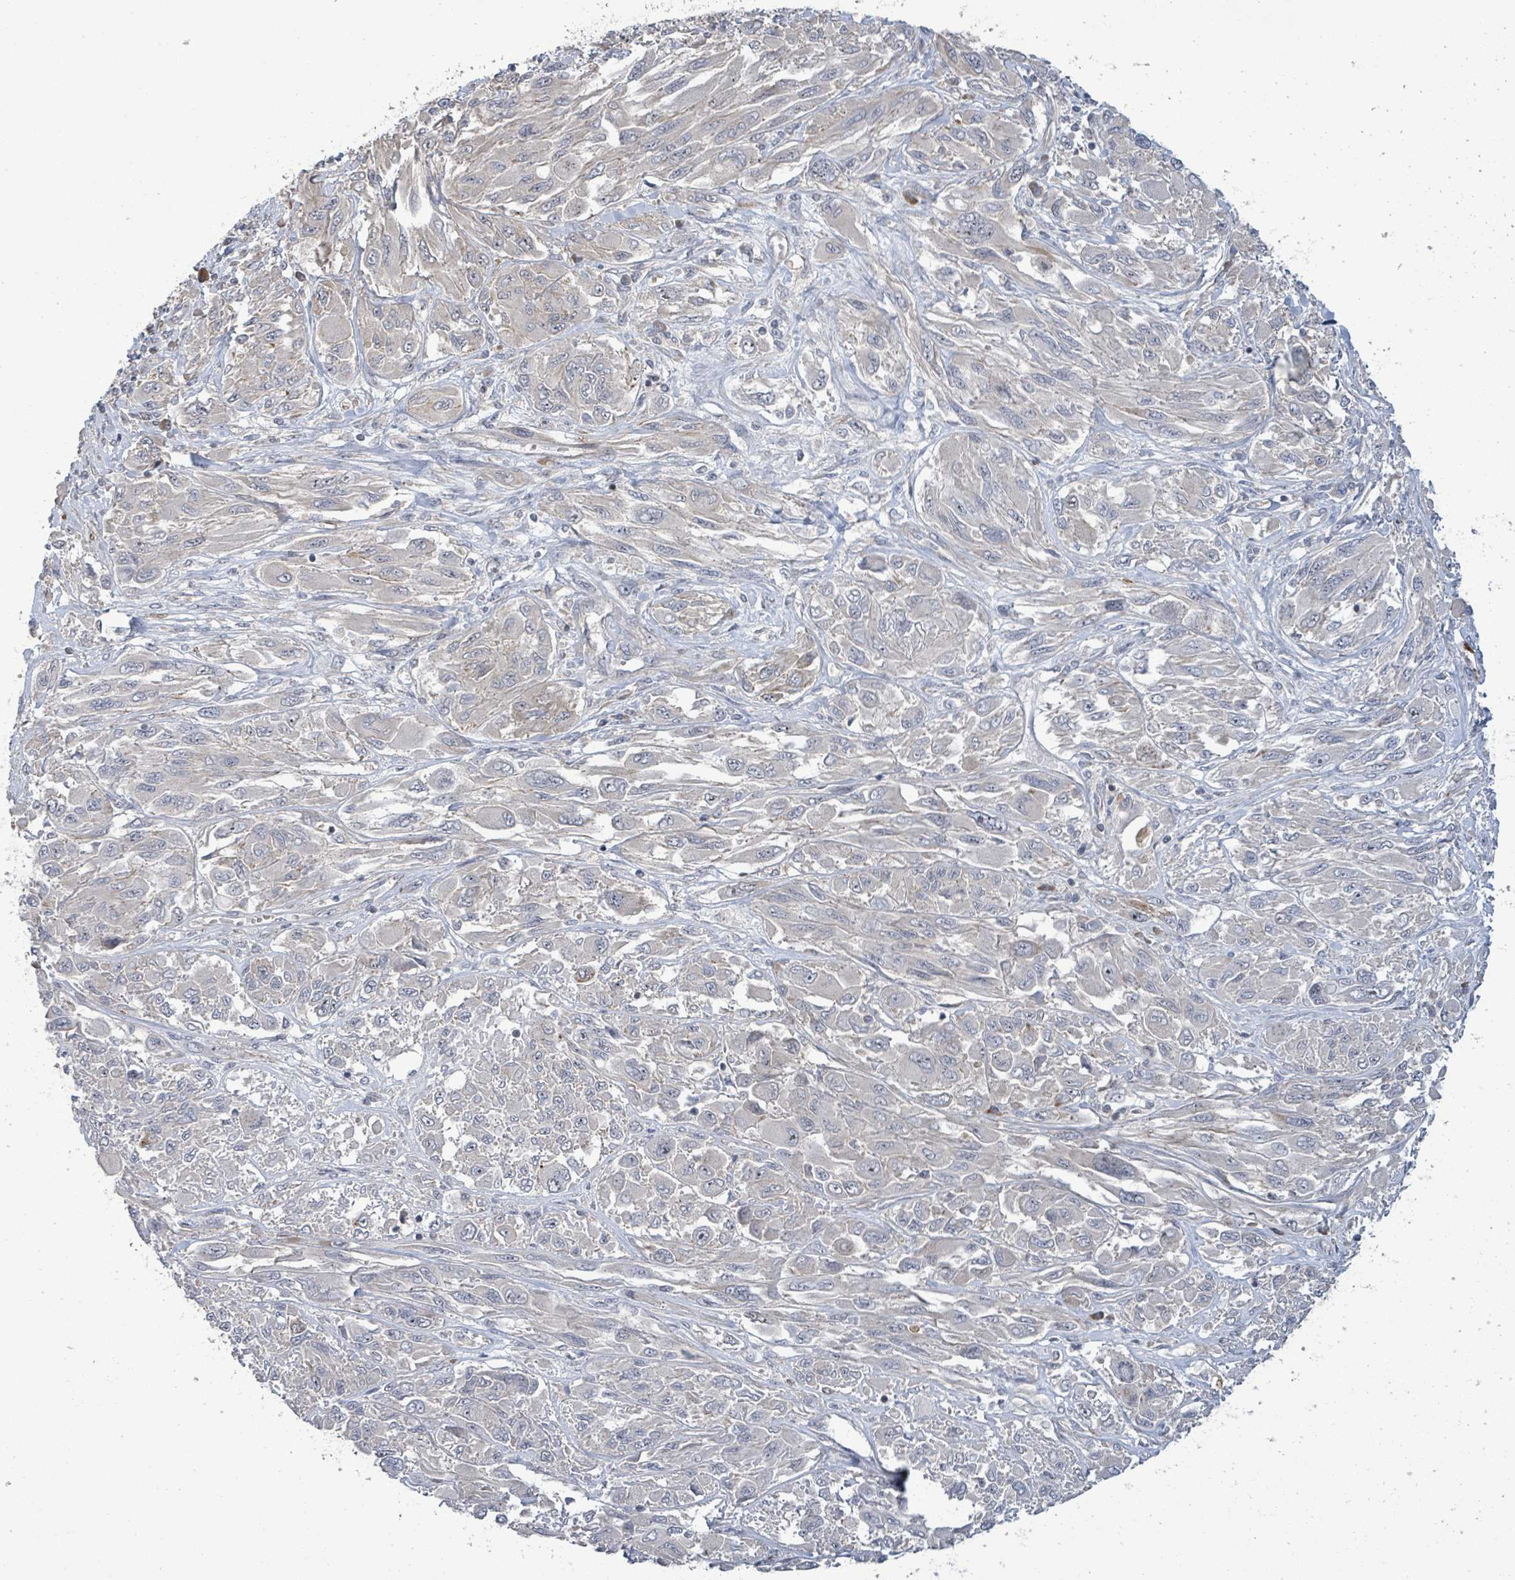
{"staining": {"intensity": "negative", "quantity": "none", "location": "none"}, "tissue": "melanoma", "cell_type": "Tumor cells", "image_type": "cancer", "snomed": [{"axis": "morphology", "description": "Malignant melanoma, NOS"}, {"axis": "topography", "description": "Skin"}], "caption": "Malignant melanoma stained for a protein using IHC shows no expression tumor cells.", "gene": "LILRA4", "patient": {"sex": "female", "age": 91}}